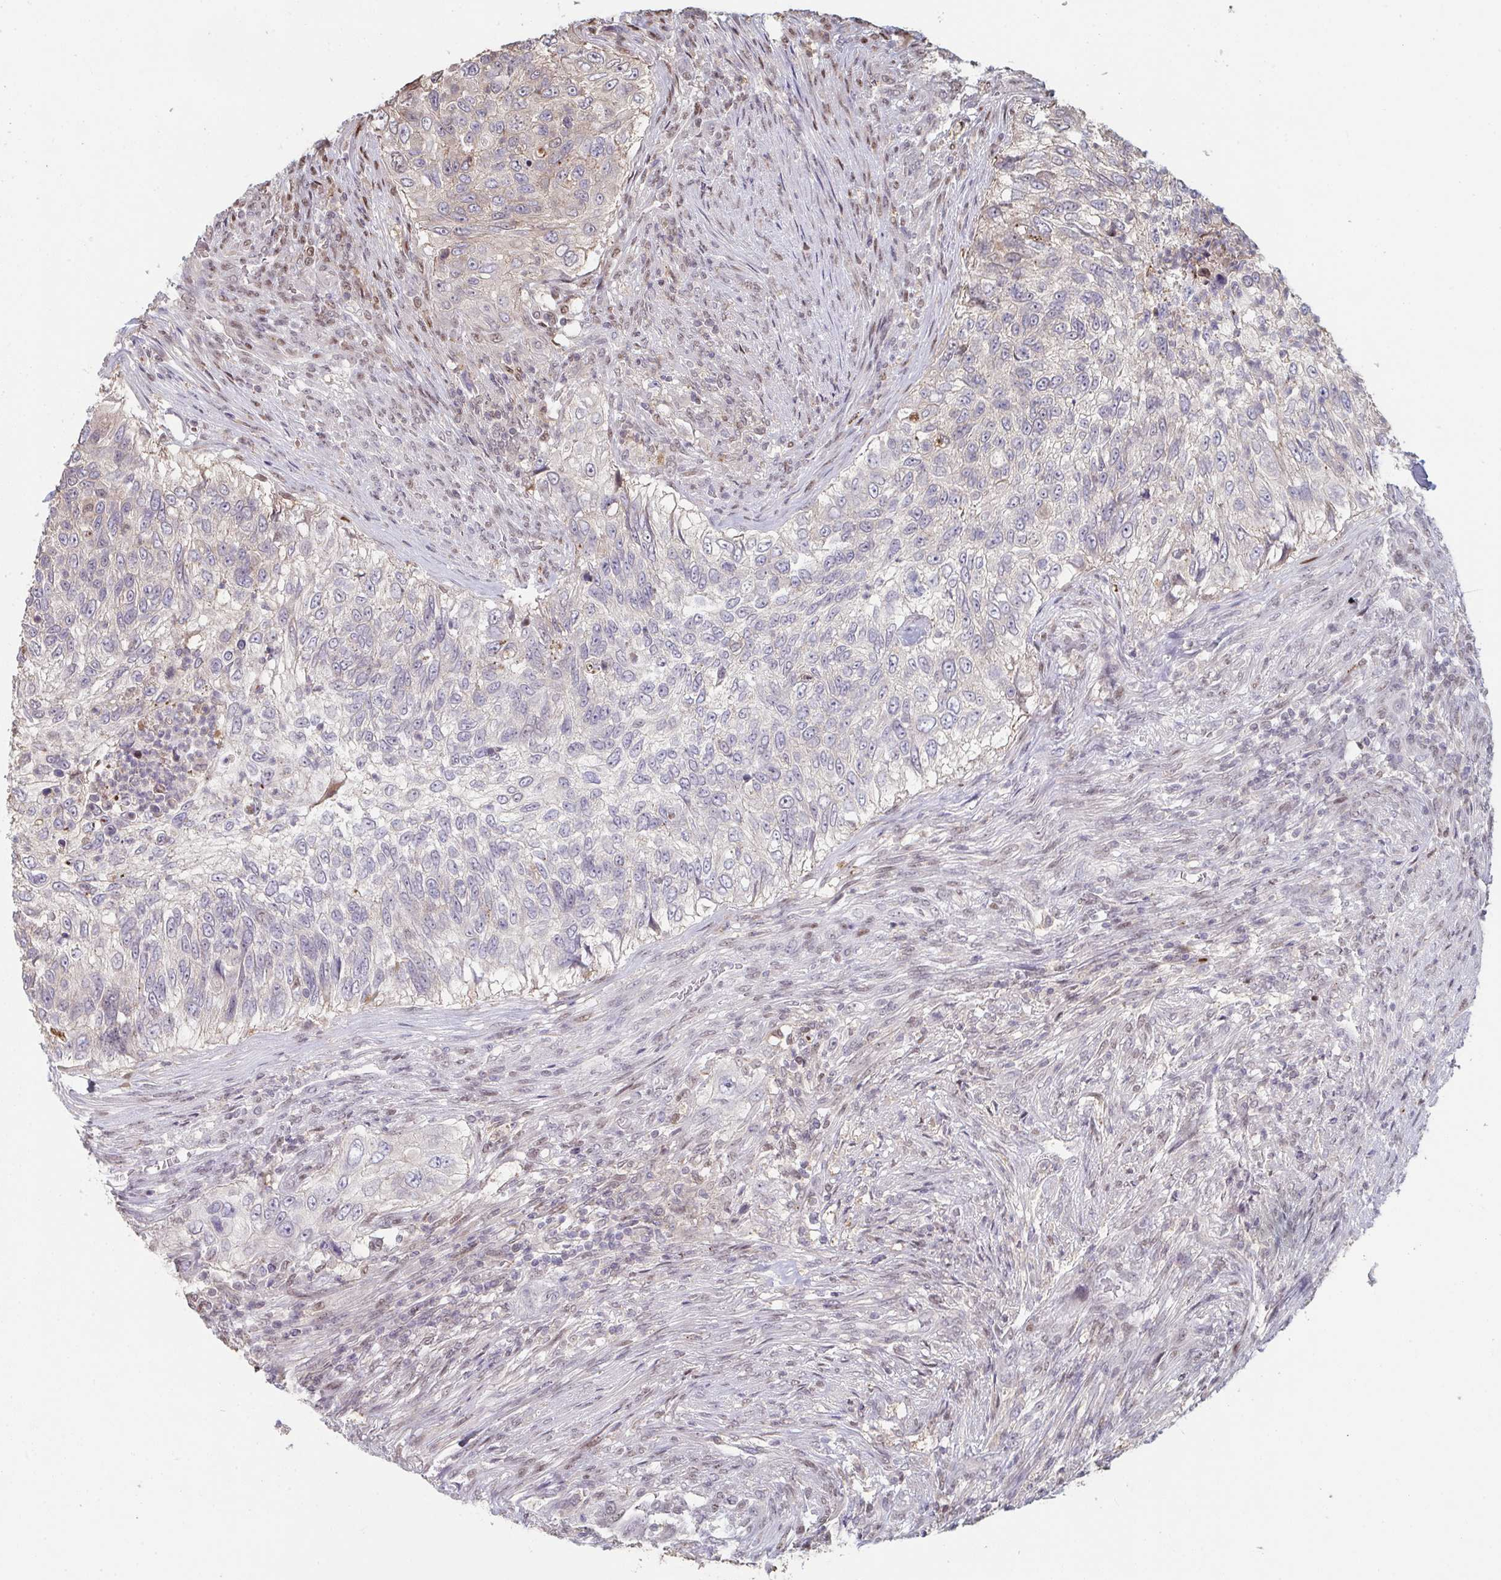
{"staining": {"intensity": "negative", "quantity": "none", "location": "none"}, "tissue": "urothelial cancer", "cell_type": "Tumor cells", "image_type": "cancer", "snomed": [{"axis": "morphology", "description": "Urothelial carcinoma, High grade"}, {"axis": "topography", "description": "Urinary bladder"}], "caption": "IHC of human urothelial cancer displays no positivity in tumor cells.", "gene": "ACD", "patient": {"sex": "female", "age": 60}}